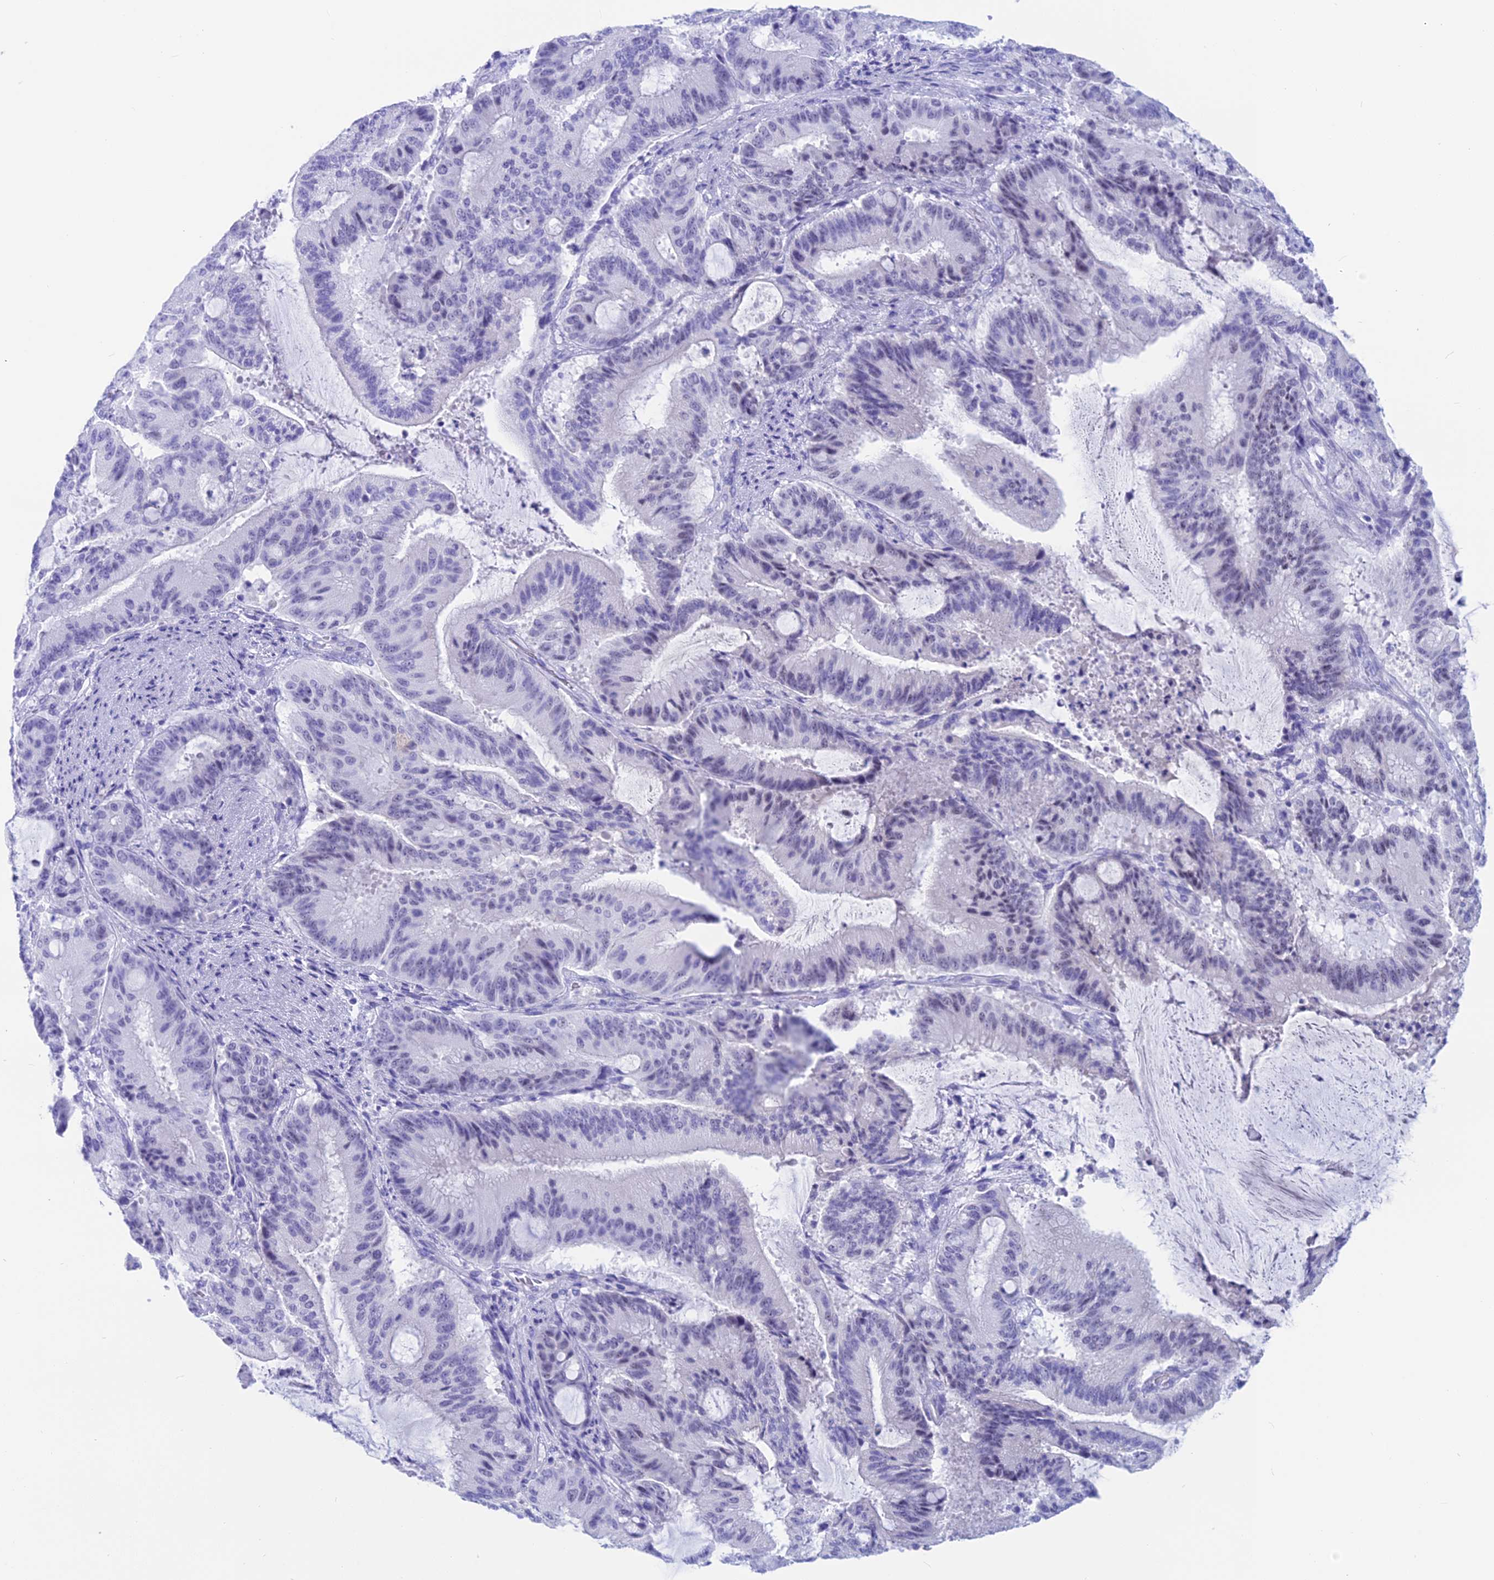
{"staining": {"intensity": "negative", "quantity": "none", "location": "none"}, "tissue": "liver cancer", "cell_type": "Tumor cells", "image_type": "cancer", "snomed": [{"axis": "morphology", "description": "Normal tissue, NOS"}, {"axis": "morphology", "description": "Cholangiocarcinoma"}, {"axis": "topography", "description": "Liver"}, {"axis": "topography", "description": "Peripheral nerve tissue"}], "caption": "This is an immunohistochemistry histopathology image of human liver cancer (cholangiocarcinoma). There is no positivity in tumor cells.", "gene": "SNTN", "patient": {"sex": "female", "age": 73}}